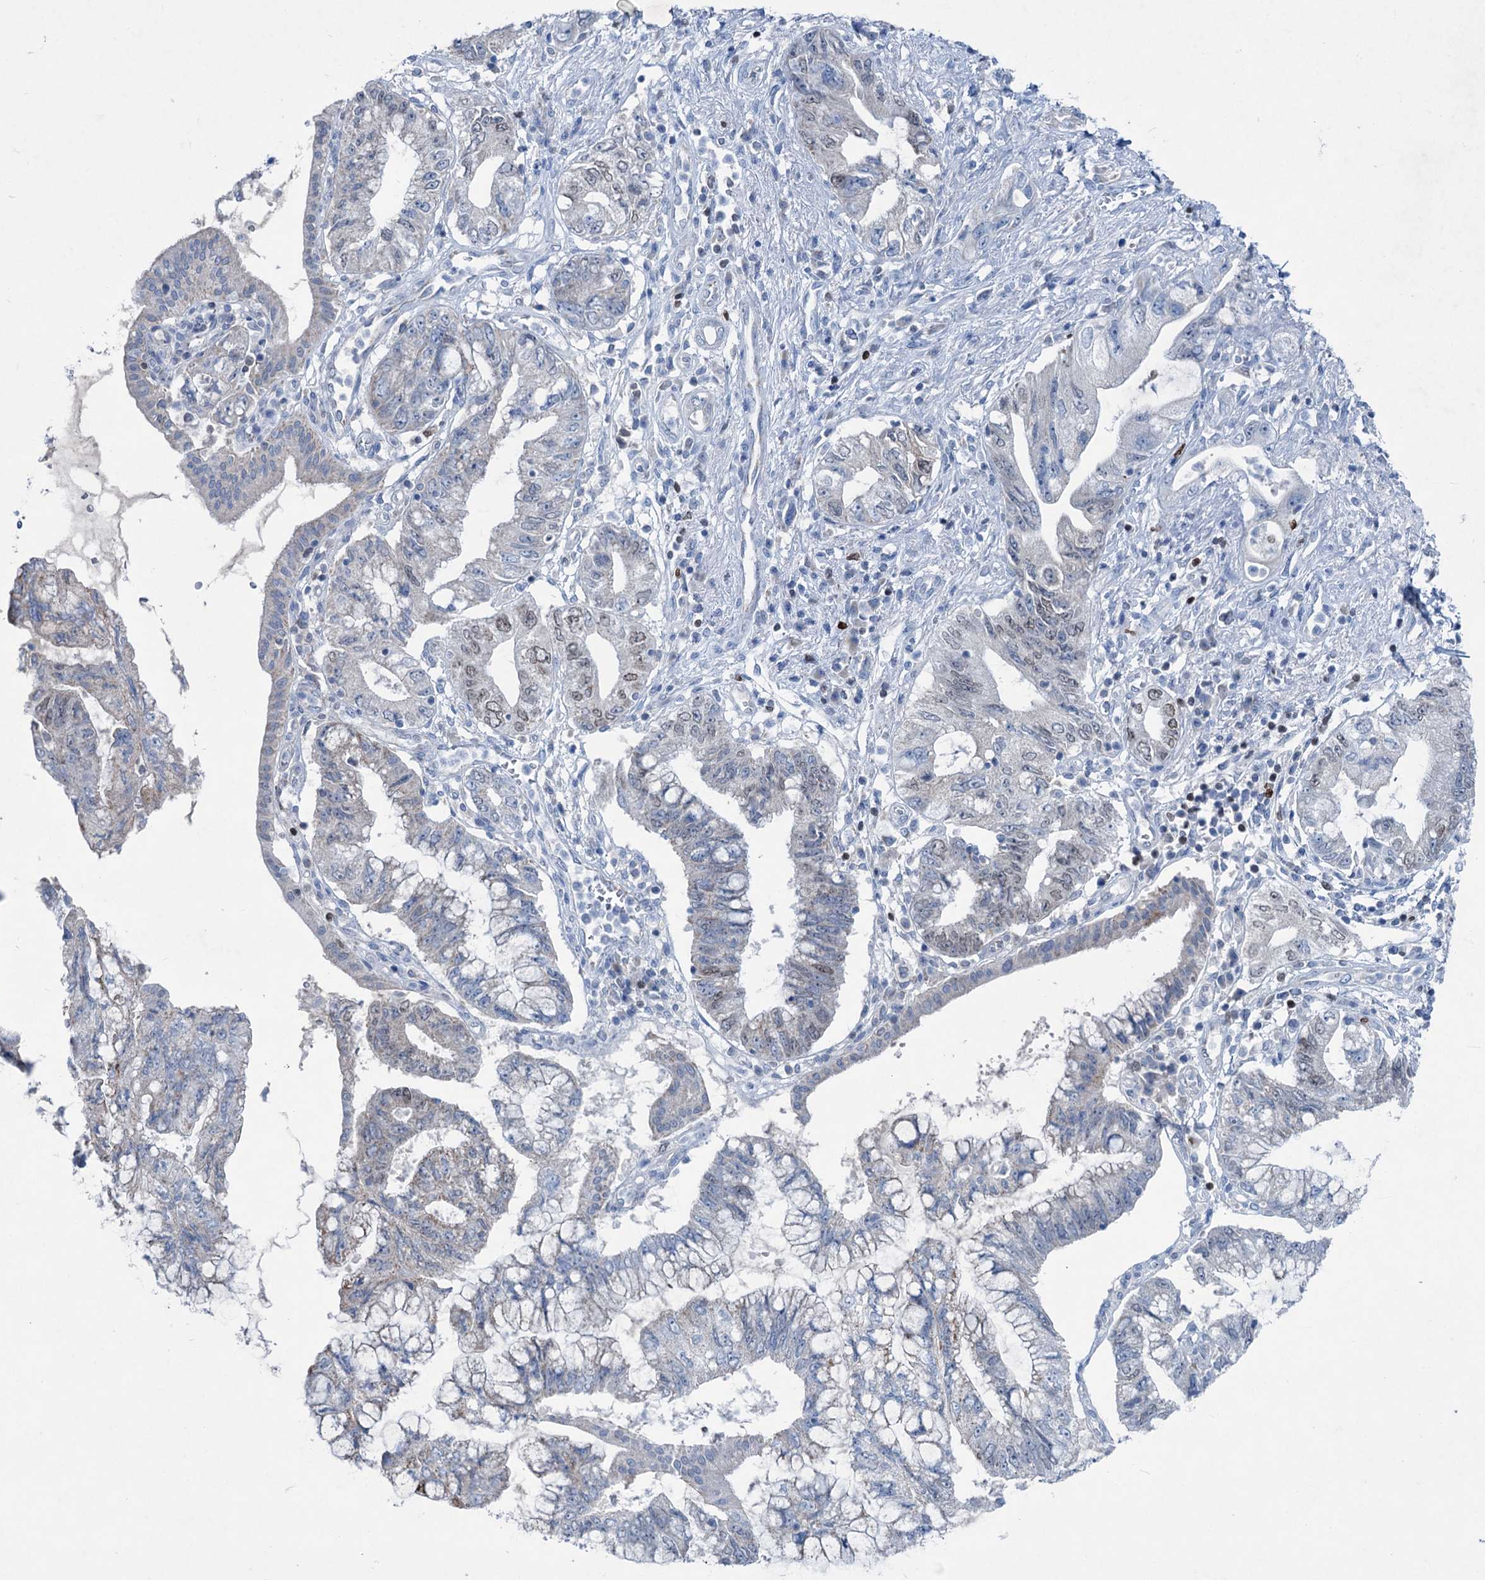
{"staining": {"intensity": "weak", "quantity": "<25%", "location": "nuclear"}, "tissue": "pancreatic cancer", "cell_type": "Tumor cells", "image_type": "cancer", "snomed": [{"axis": "morphology", "description": "Adenocarcinoma, NOS"}, {"axis": "topography", "description": "Pancreas"}], "caption": "Tumor cells show no significant expression in pancreatic cancer.", "gene": "ELP4", "patient": {"sex": "female", "age": 73}}